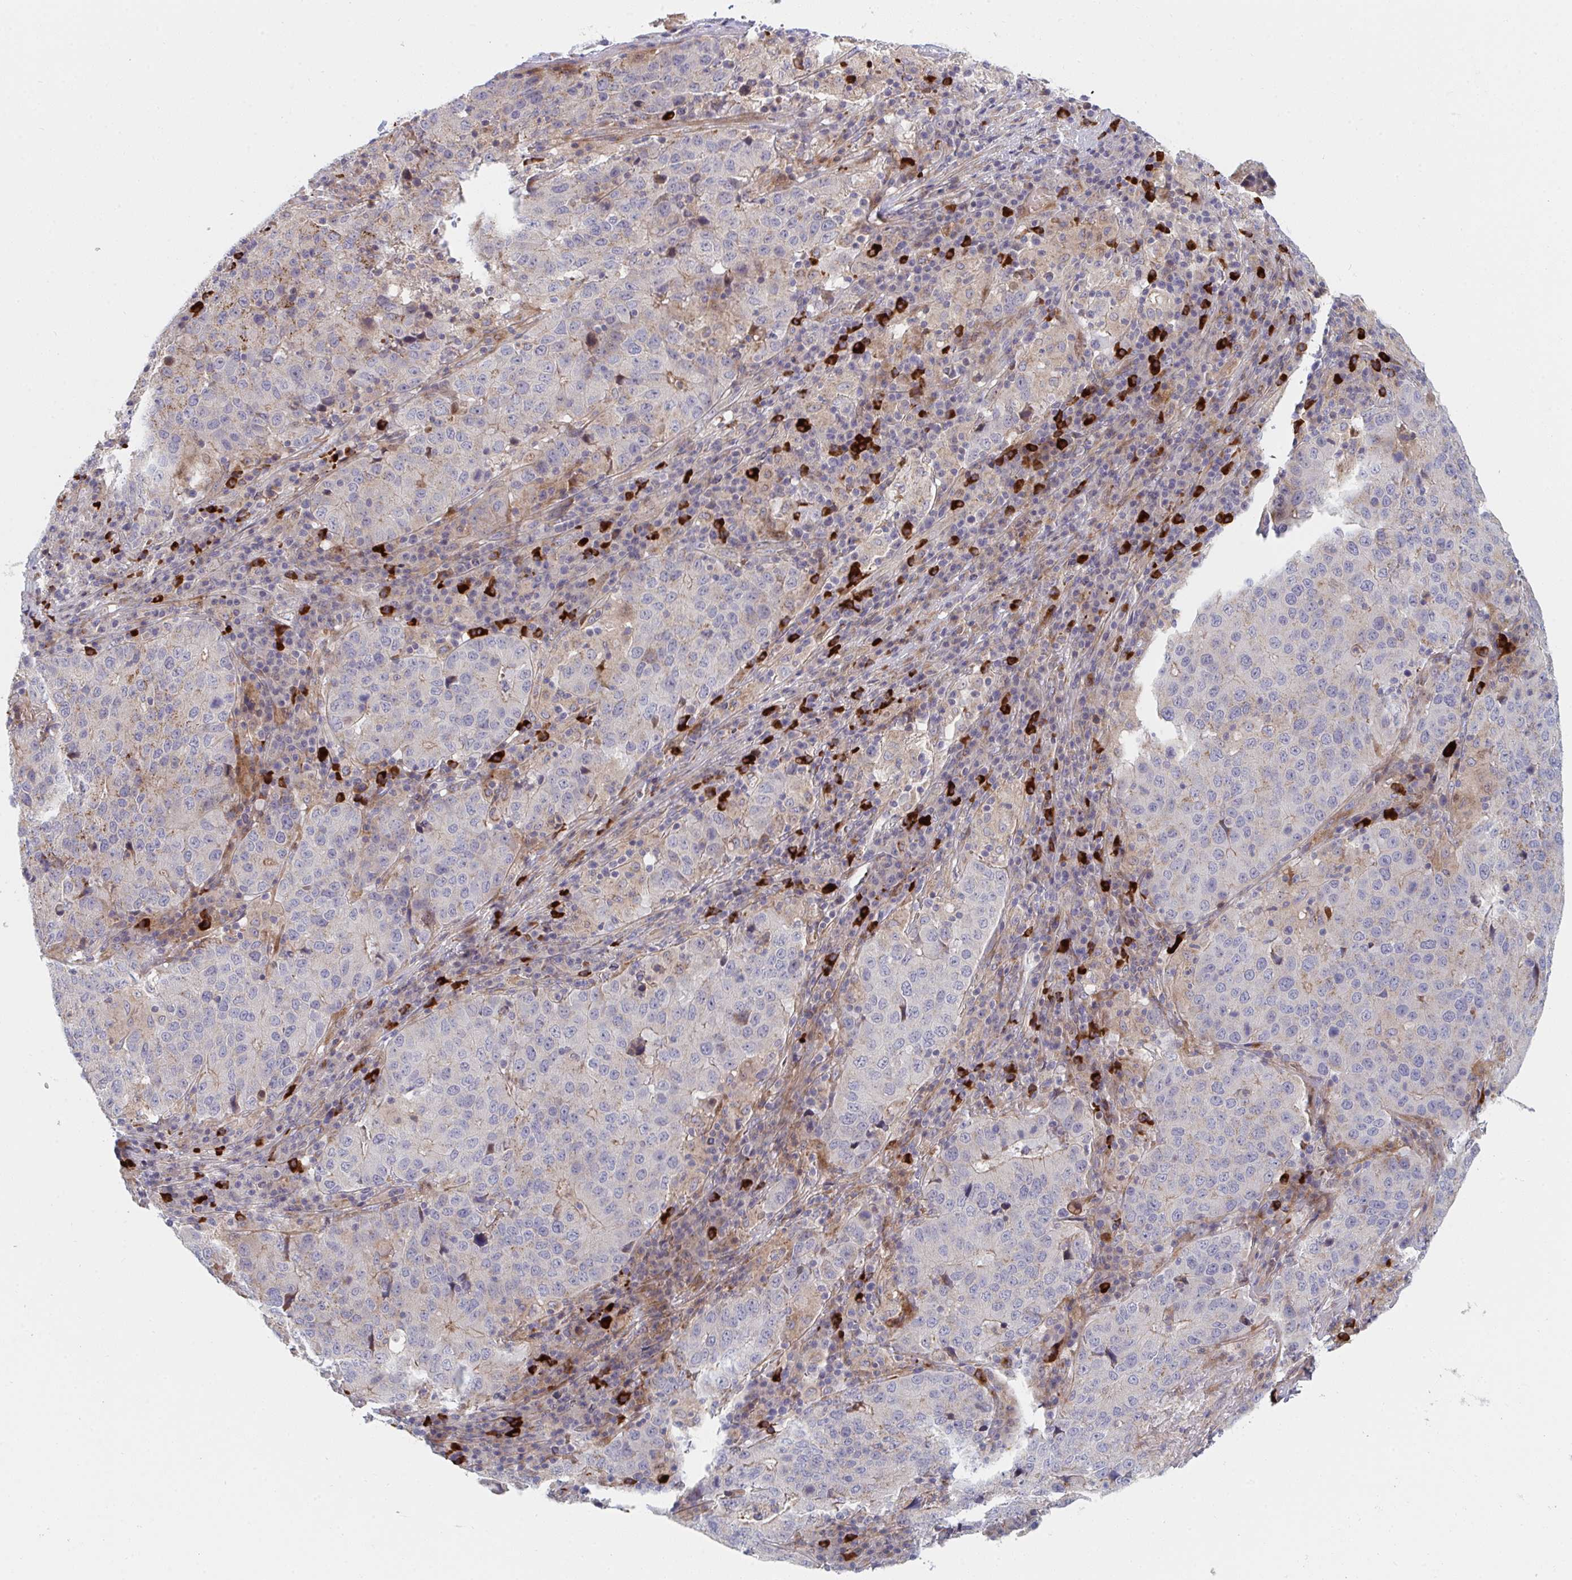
{"staining": {"intensity": "negative", "quantity": "none", "location": "none"}, "tissue": "stomach cancer", "cell_type": "Tumor cells", "image_type": "cancer", "snomed": [{"axis": "morphology", "description": "Adenocarcinoma, NOS"}, {"axis": "topography", "description": "Stomach"}], "caption": "The image demonstrates no significant positivity in tumor cells of stomach cancer. Nuclei are stained in blue.", "gene": "TNFSF4", "patient": {"sex": "male", "age": 71}}